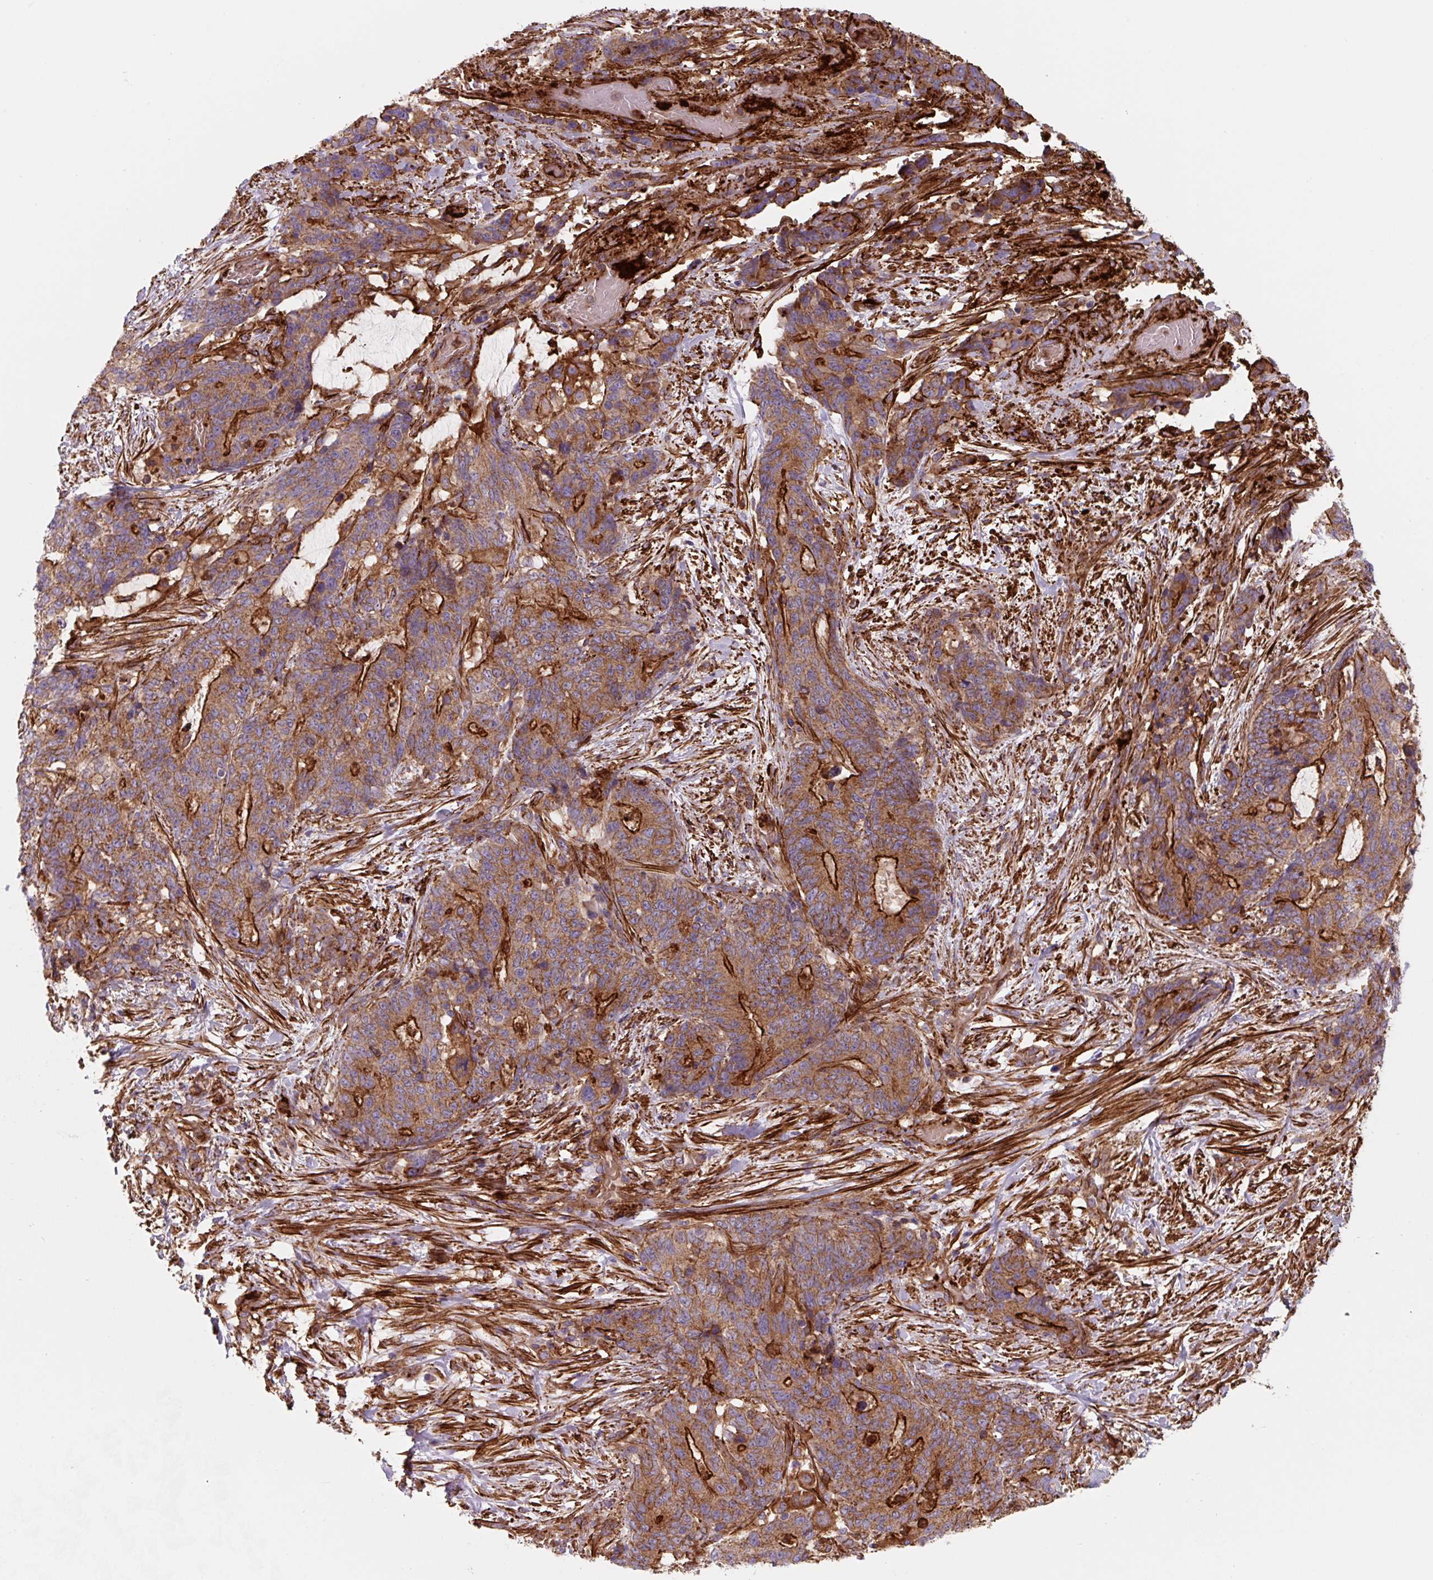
{"staining": {"intensity": "moderate", "quantity": ">75%", "location": "cytoplasmic/membranous"}, "tissue": "stomach cancer", "cell_type": "Tumor cells", "image_type": "cancer", "snomed": [{"axis": "morphology", "description": "Normal tissue, NOS"}, {"axis": "morphology", "description": "Adenocarcinoma, NOS"}, {"axis": "topography", "description": "Stomach"}], "caption": "An image showing moderate cytoplasmic/membranous staining in about >75% of tumor cells in stomach adenocarcinoma, as visualized by brown immunohistochemical staining.", "gene": "DHFR2", "patient": {"sex": "female", "age": 64}}